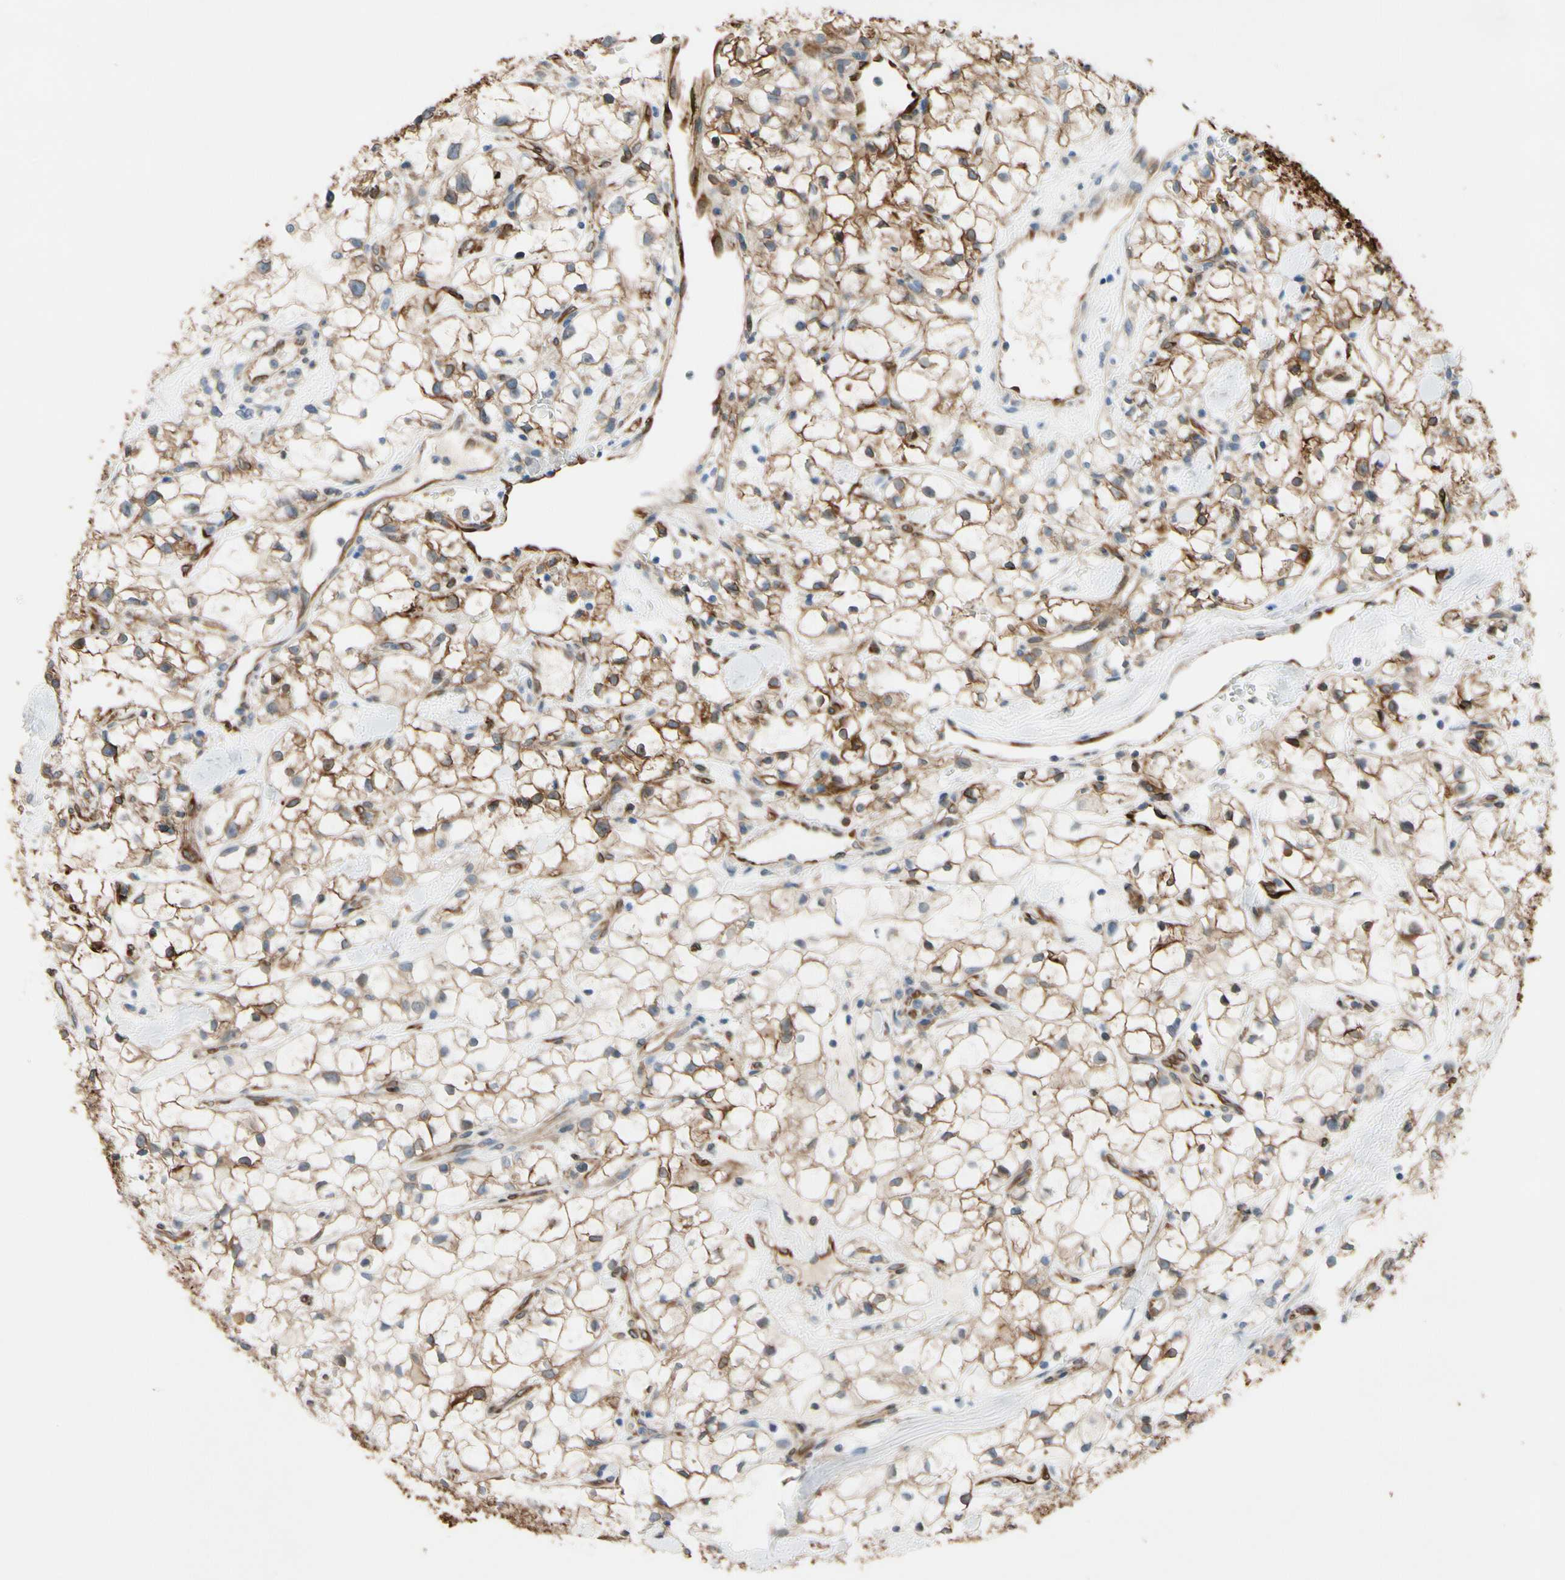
{"staining": {"intensity": "weak", "quantity": "25%-75%", "location": "cytoplasmic/membranous"}, "tissue": "renal cancer", "cell_type": "Tumor cells", "image_type": "cancer", "snomed": [{"axis": "morphology", "description": "Adenocarcinoma, NOS"}, {"axis": "topography", "description": "Kidney"}], "caption": "Immunohistochemical staining of renal cancer (adenocarcinoma) demonstrates weak cytoplasmic/membranous protein staining in about 25%-75% of tumor cells. Ihc stains the protein in brown and the nuclei are stained blue.", "gene": "PRXL2A", "patient": {"sex": "female", "age": 60}}